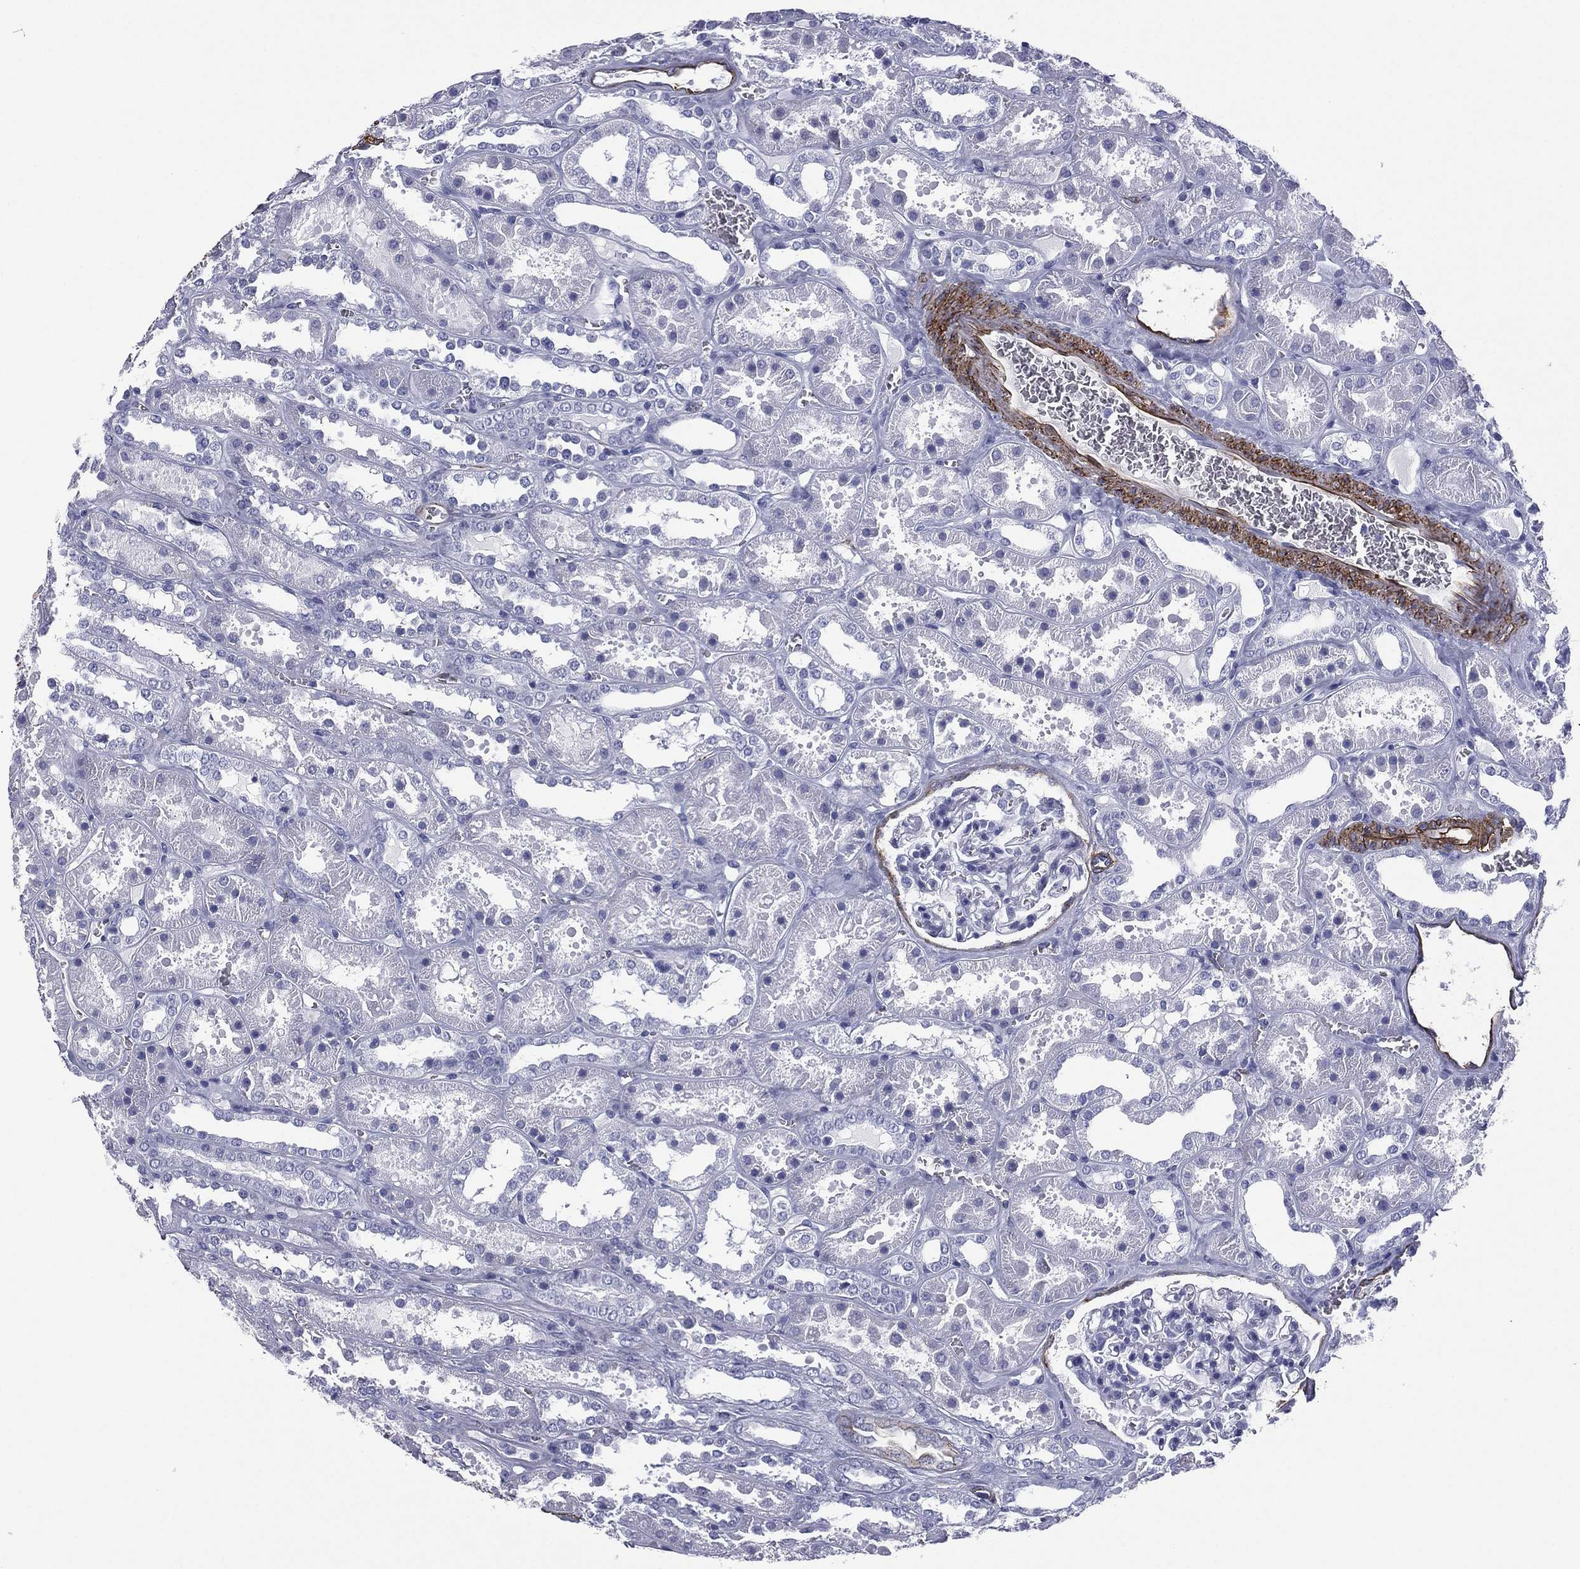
{"staining": {"intensity": "negative", "quantity": "none", "location": "none"}, "tissue": "kidney", "cell_type": "Cells in glomeruli", "image_type": "normal", "snomed": [{"axis": "morphology", "description": "Normal tissue, NOS"}, {"axis": "topography", "description": "Kidney"}], "caption": "Immunohistochemistry (IHC) photomicrograph of unremarkable kidney: kidney stained with DAB (3,3'-diaminobenzidine) demonstrates no significant protein staining in cells in glomeruli.", "gene": "CAVIN3", "patient": {"sex": "female", "age": 41}}